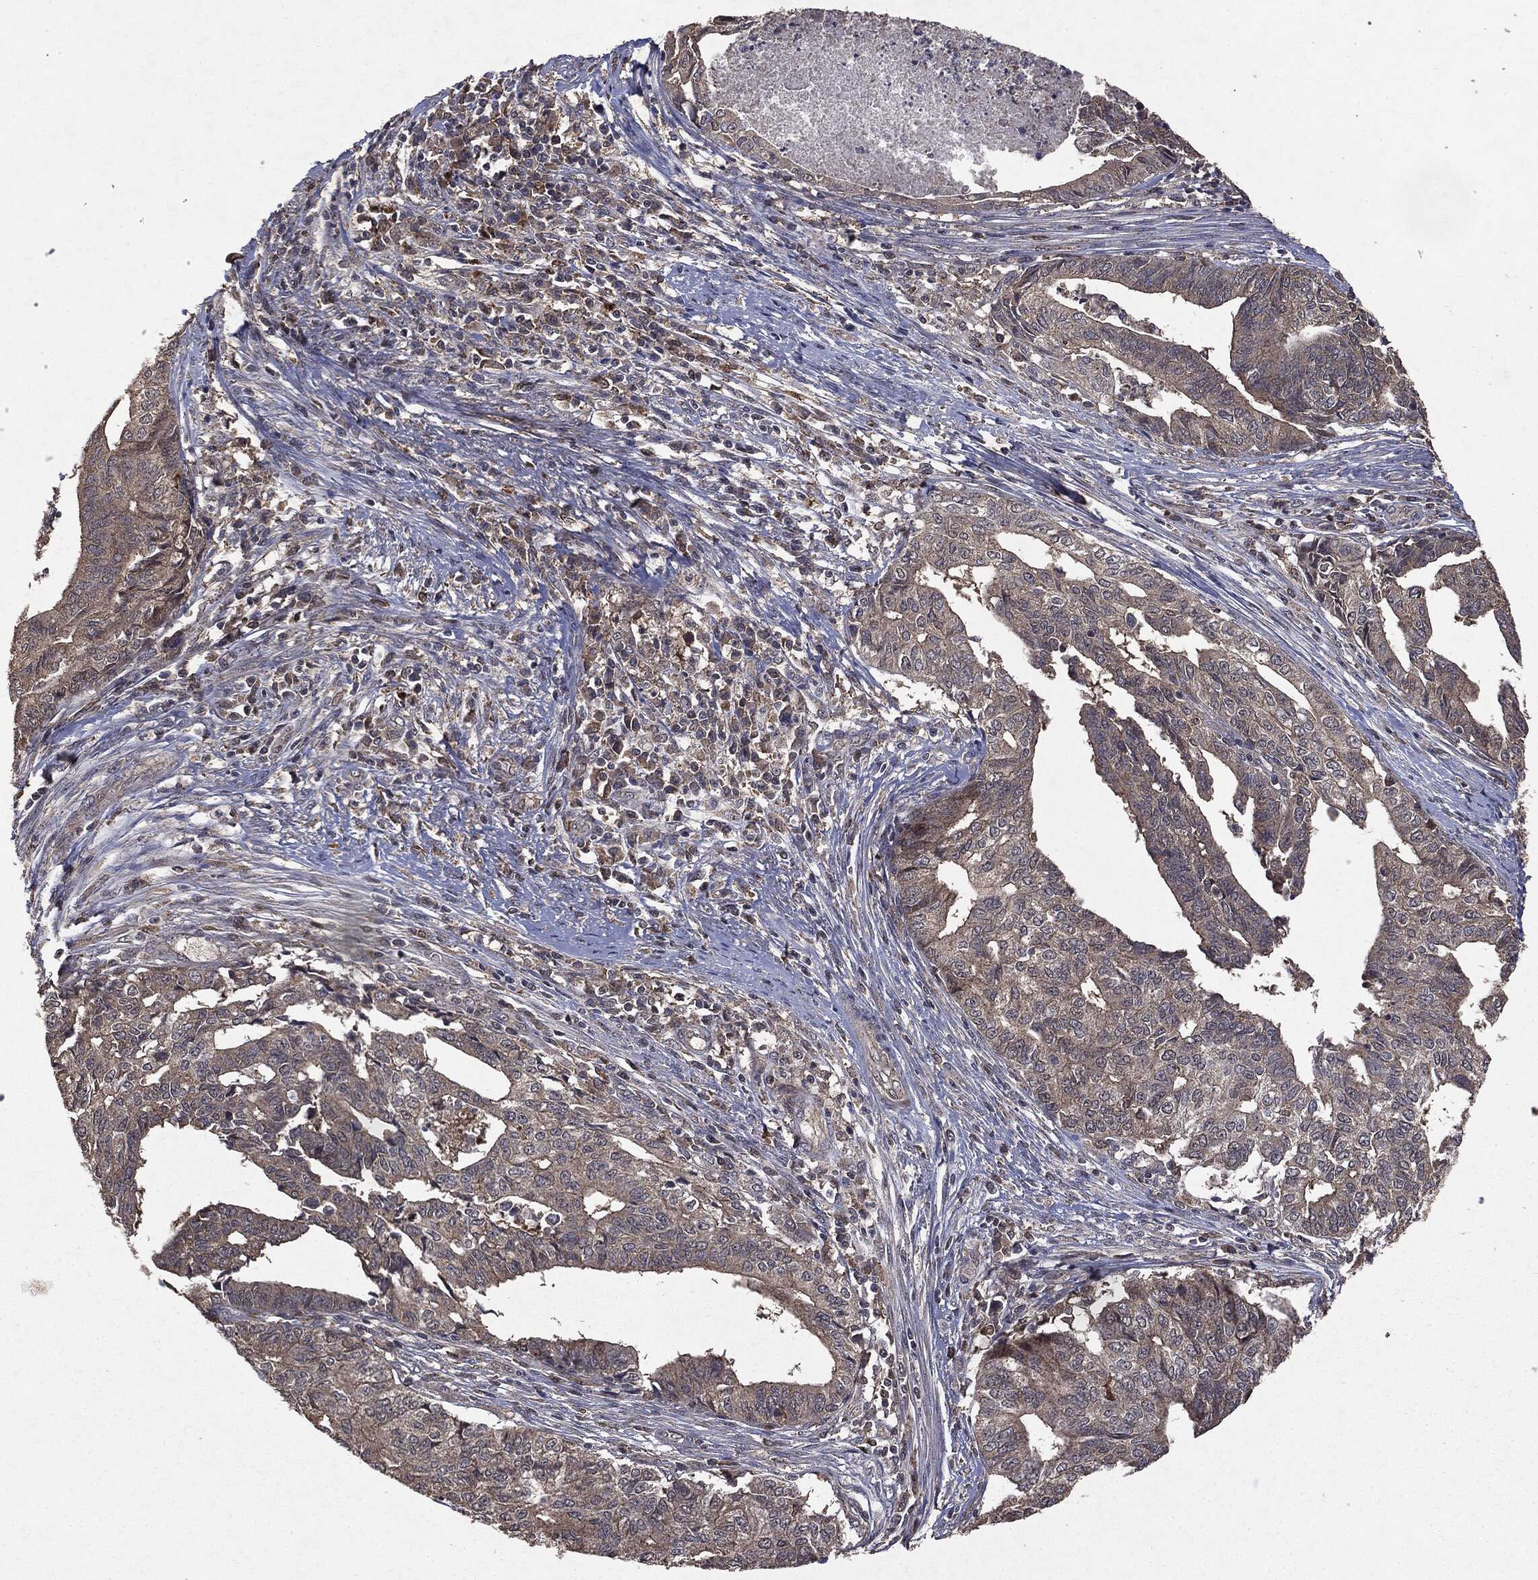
{"staining": {"intensity": "weak", "quantity": "<25%", "location": "cytoplasmic/membranous"}, "tissue": "endometrial cancer", "cell_type": "Tumor cells", "image_type": "cancer", "snomed": [{"axis": "morphology", "description": "Adenocarcinoma, NOS"}, {"axis": "topography", "description": "Endometrium"}], "caption": "Immunohistochemical staining of human endometrial cancer (adenocarcinoma) exhibits no significant expression in tumor cells. (Stains: DAB (3,3'-diaminobenzidine) immunohistochemistry (IHC) with hematoxylin counter stain, Microscopy: brightfield microscopy at high magnification).", "gene": "PTEN", "patient": {"sex": "female", "age": 65}}